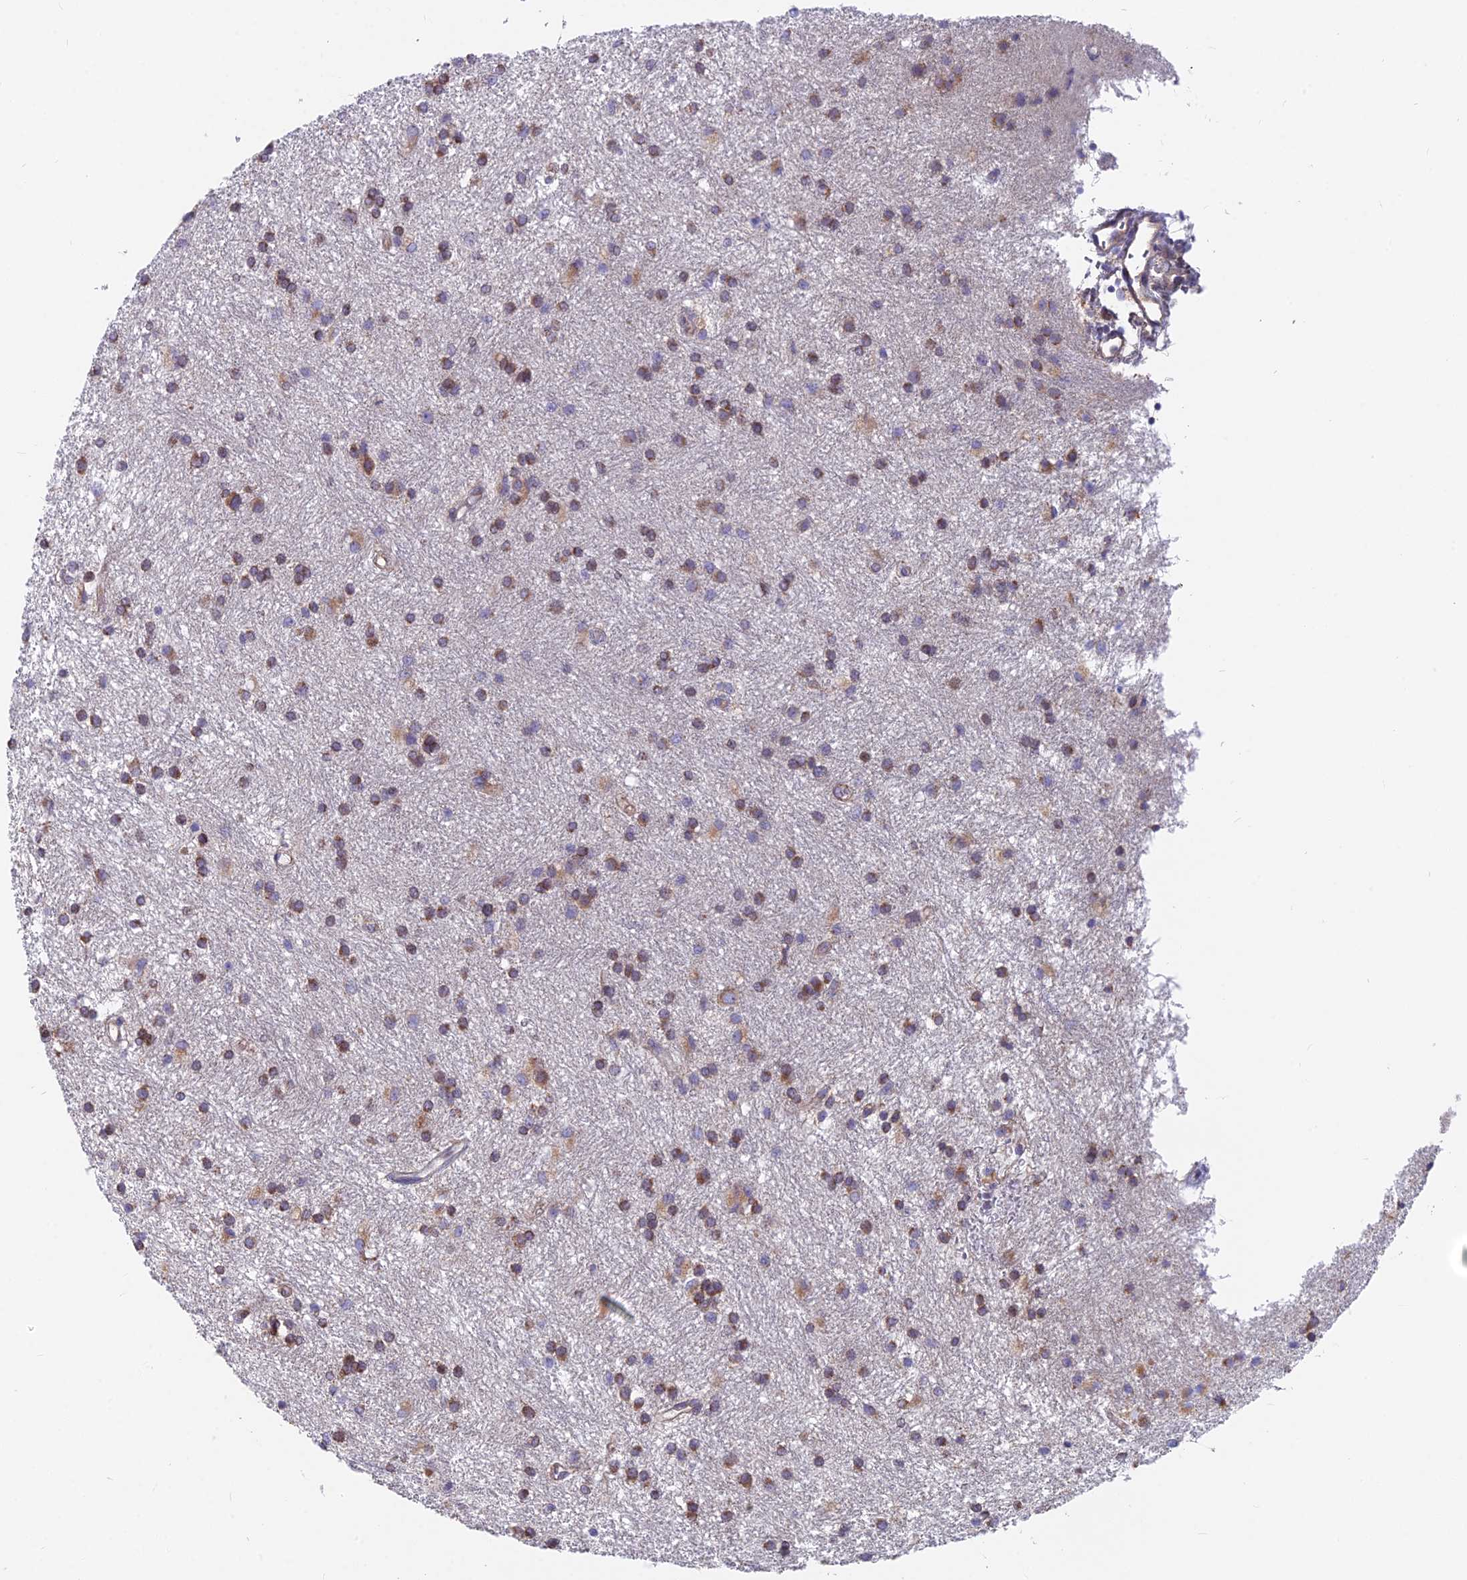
{"staining": {"intensity": "moderate", "quantity": "25%-75%", "location": "cytoplasmic/membranous"}, "tissue": "glioma", "cell_type": "Tumor cells", "image_type": "cancer", "snomed": [{"axis": "morphology", "description": "Glioma, malignant, High grade"}, {"axis": "topography", "description": "Brain"}], "caption": "High-grade glioma (malignant) stained for a protein (brown) shows moderate cytoplasmic/membranous positive positivity in about 25%-75% of tumor cells.", "gene": "TBC1D20", "patient": {"sex": "male", "age": 77}}